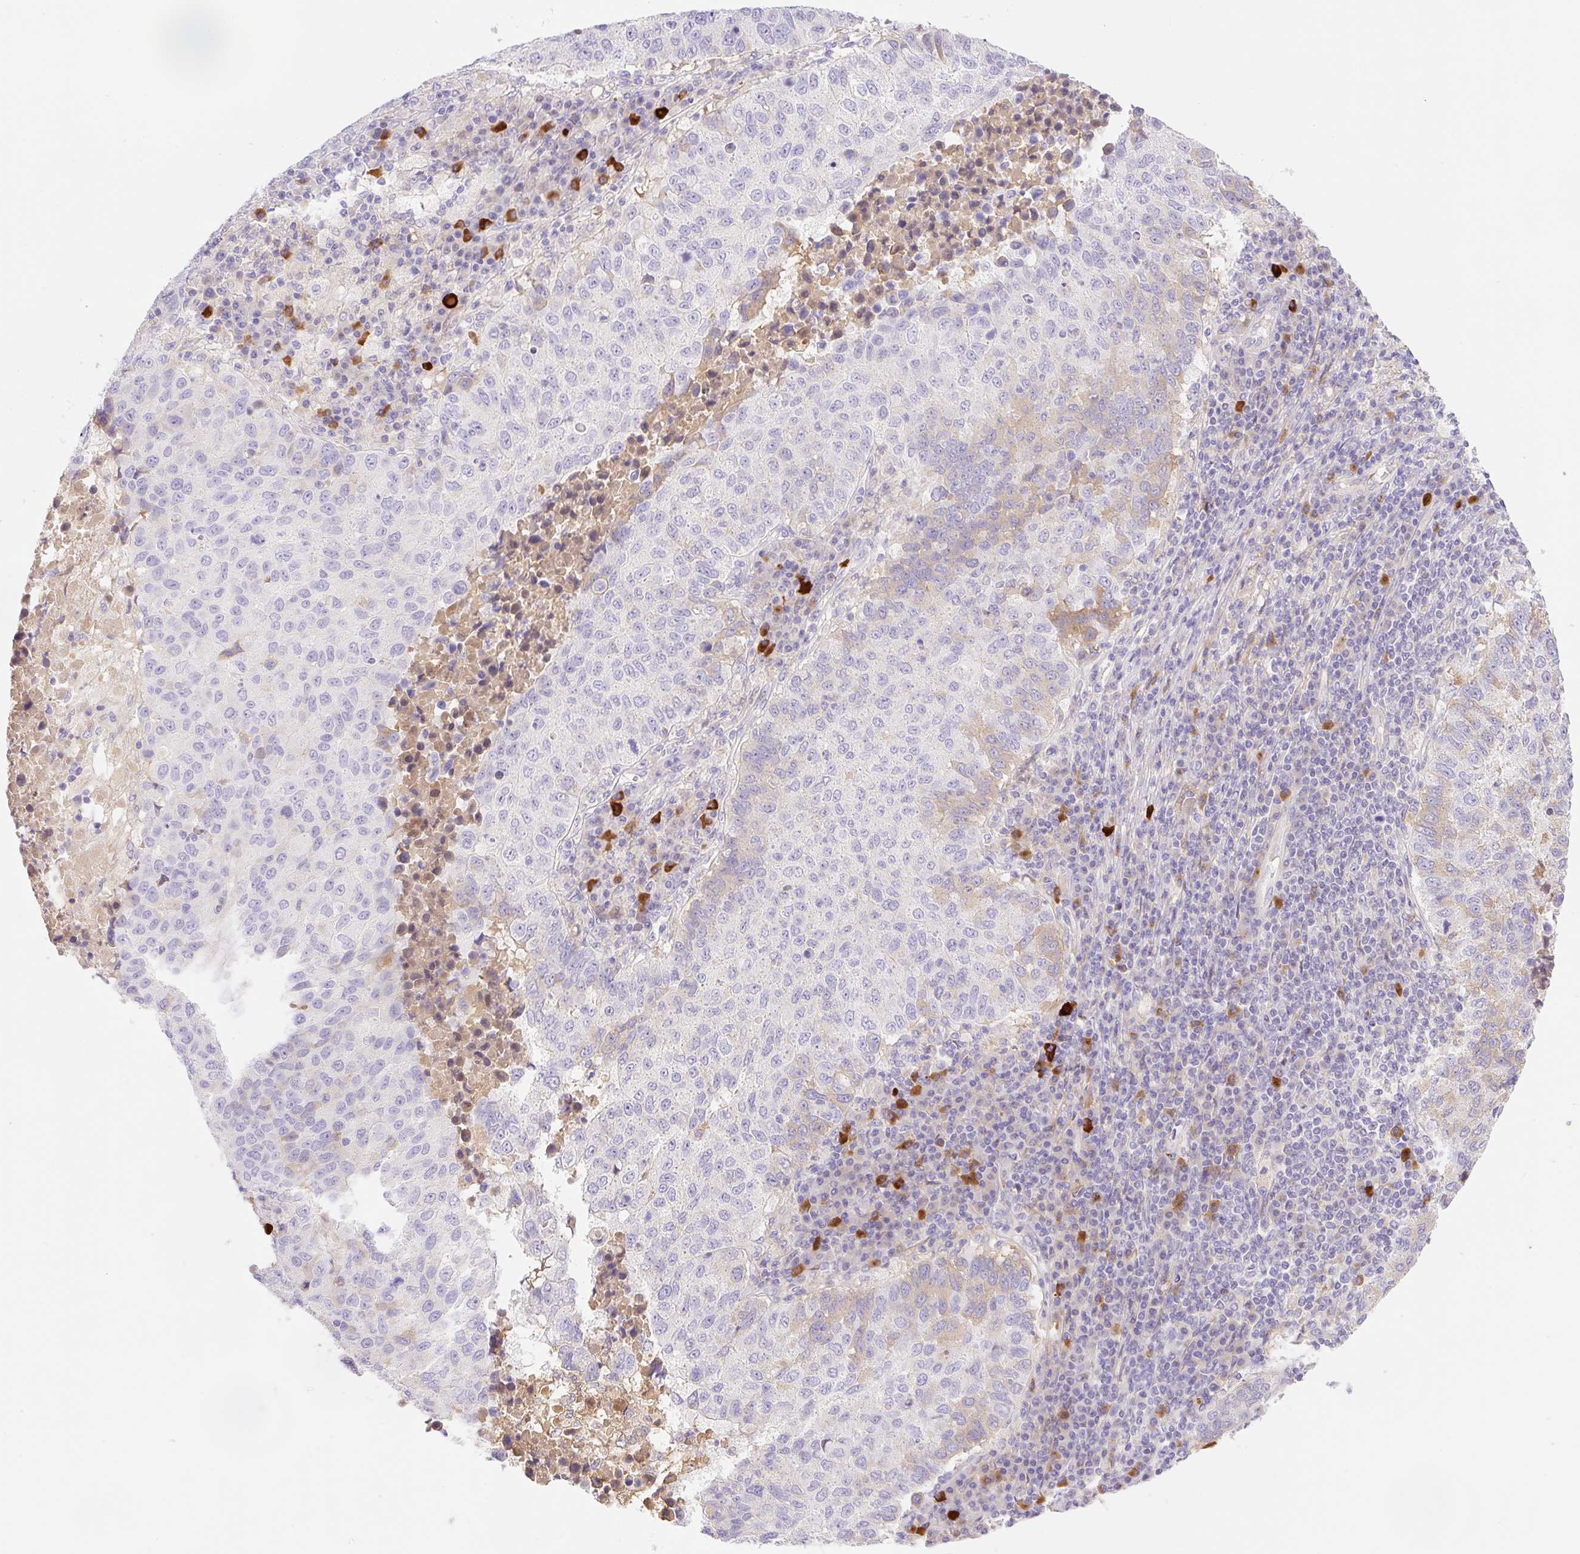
{"staining": {"intensity": "weak", "quantity": "<25%", "location": "cytoplasmic/membranous"}, "tissue": "lung cancer", "cell_type": "Tumor cells", "image_type": "cancer", "snomed": [{"axis": "morphology", "description": "Squamous cell carcinoma, NOS"}, {"axis": "topography", "description": "Lung"}], "caption": "The IHC micrograph has no significant expression in tumor cells of lung cancer (squamous cell carcinoma) tissue.", "gene": "DENND5A", "patient": {"sex": "male", "age": 73}}